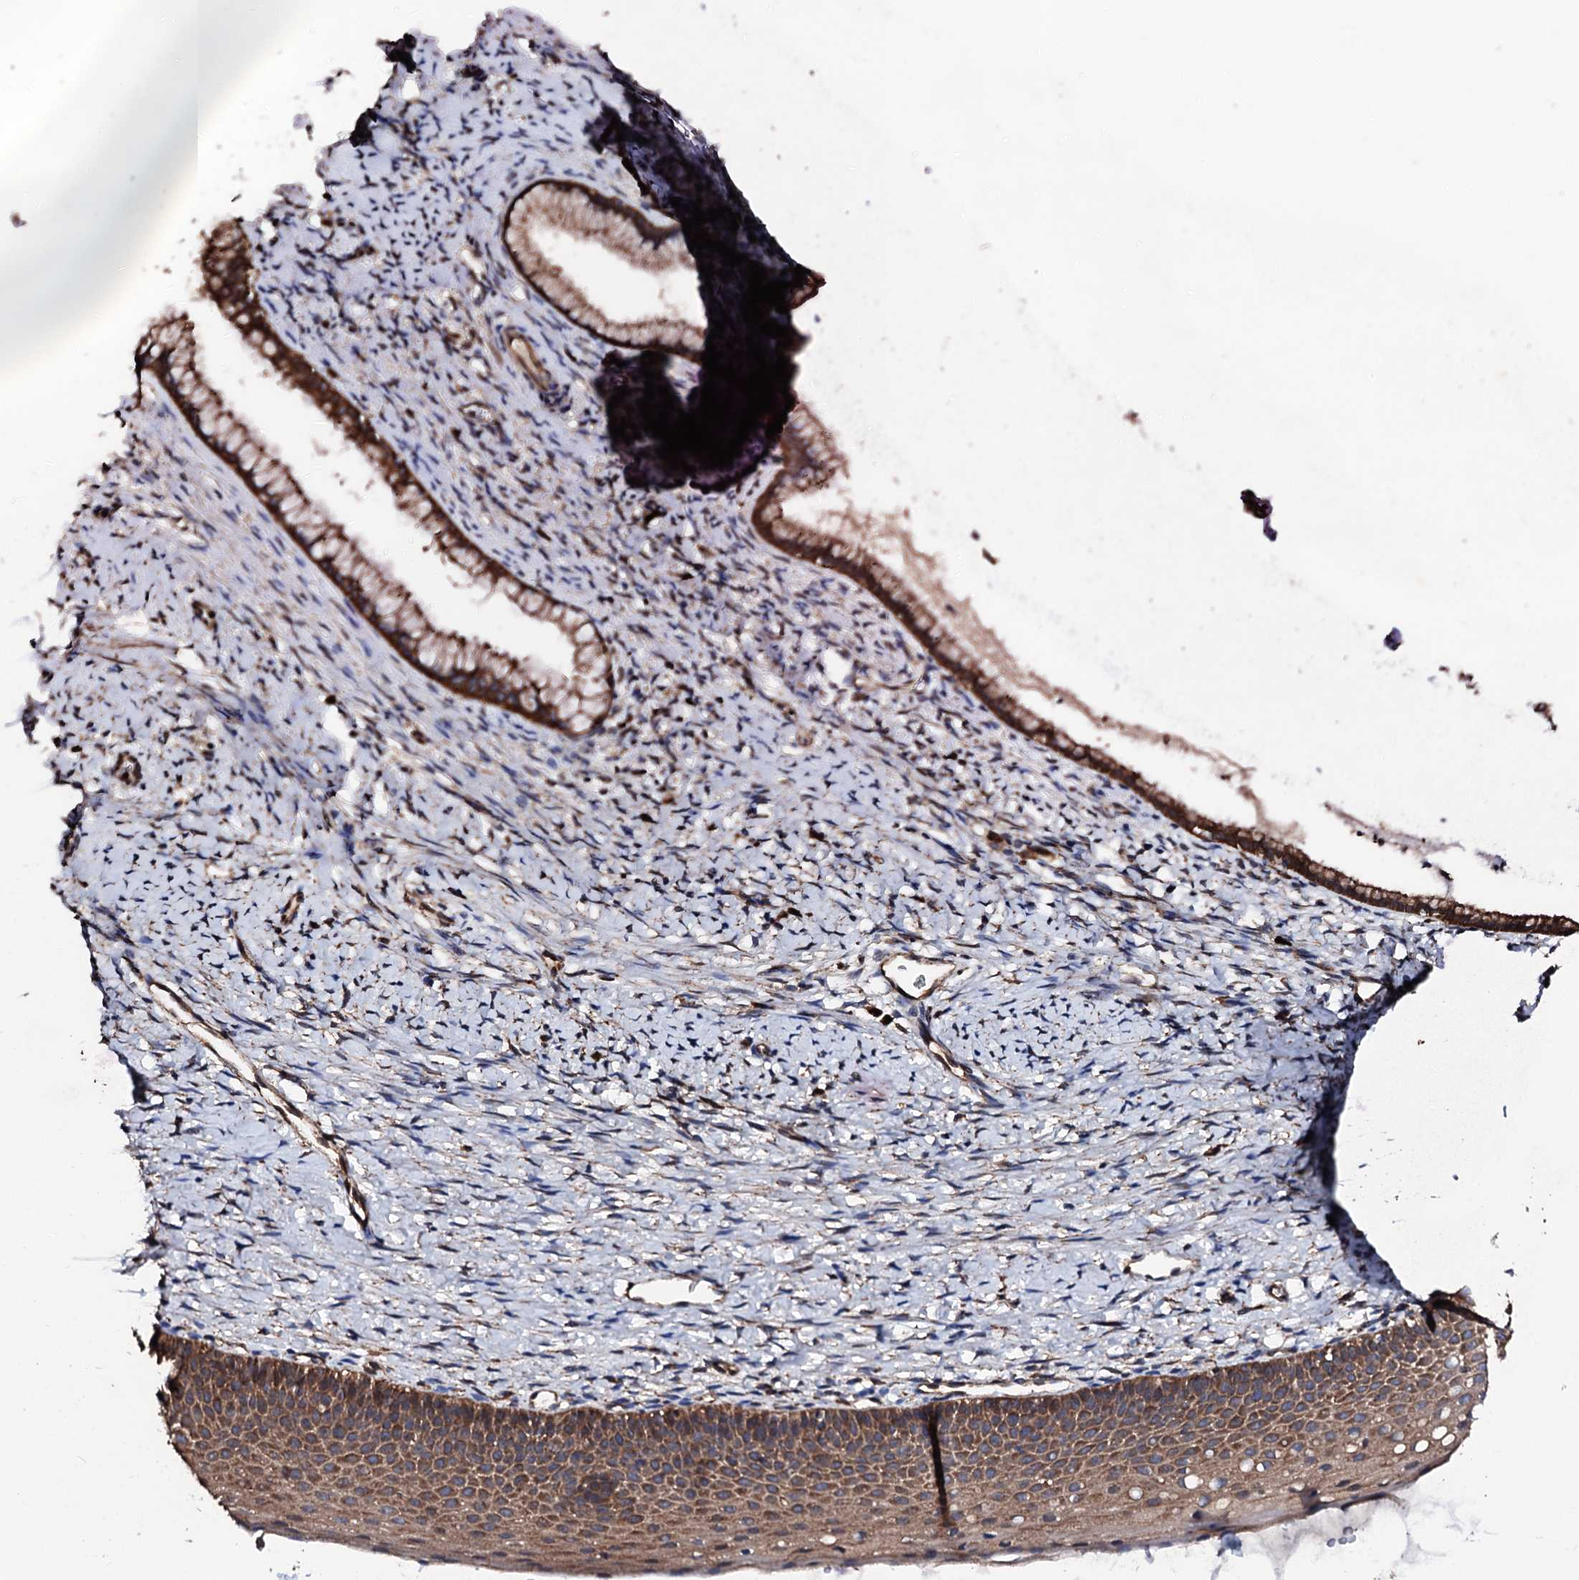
{"staining": {"intensity": "strong", "quantity": ">75%", "location": "cytoplasmic/membranous"}, "tissue": "cervix", "cell_type": "Glandular cells", "image_type": "normal", "snomed": [{"axis": "morphology", "description": "Normal tissue, NOS"}, {"axis": "topography", "description": "Cervix"}], "caption": "Immunohistochemistry (IHC) photomicrograph of normal cervix: cervix stained using immunohistochemistry displays high levels of strong protein expression localized specifically in the cytoplasmic/membranous of glandular cells, appearing as a cytoplasmic/membranous brown color.", "gene": "CKAP5", "patient": {"sex": "female", "age": 36}}